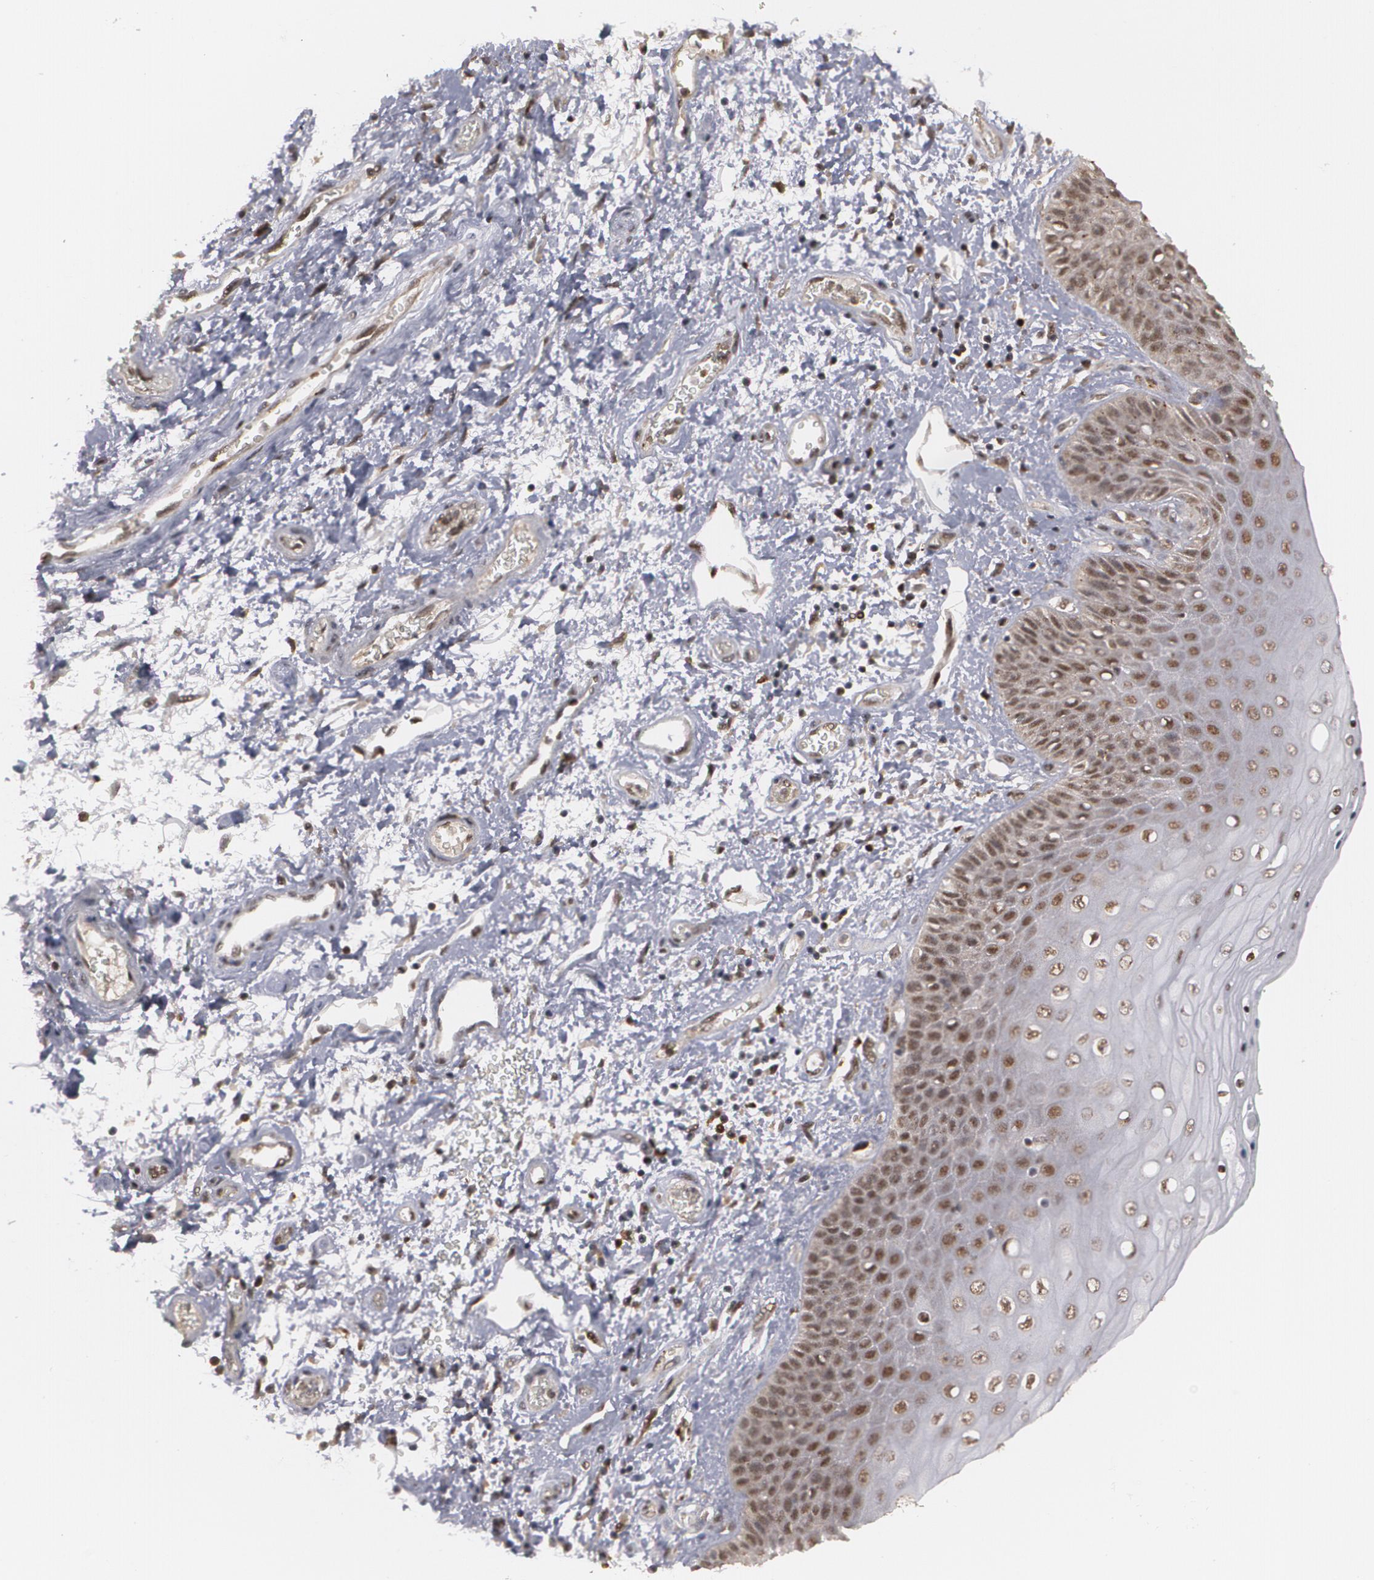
{"staining": {"intensity": "strong", "quantity": ">75%", "location": "nuclear"}, "tissue": "skin", "cell_type": "Epidermal cells", "image_type": "normal", "snomed": [{"axis": "morphology", "description": "Normal tissue, NOS"}, {"axis": "topography", "description": "Vulva"}, {"axis": "topography", "description": "Peripheral nerve tissue"}], "caption": "Immunohistochemistry (DAB) staining of benign human skin exhibits strong nuclear protein expression in about >75% of epidermal cells. (DAB (3,3'-diaminobenzidine) = brown stain, brightfield microscopy at high magnification).", "gene": "INTS6L", "patient": {"sex": "female", "age": 68}}